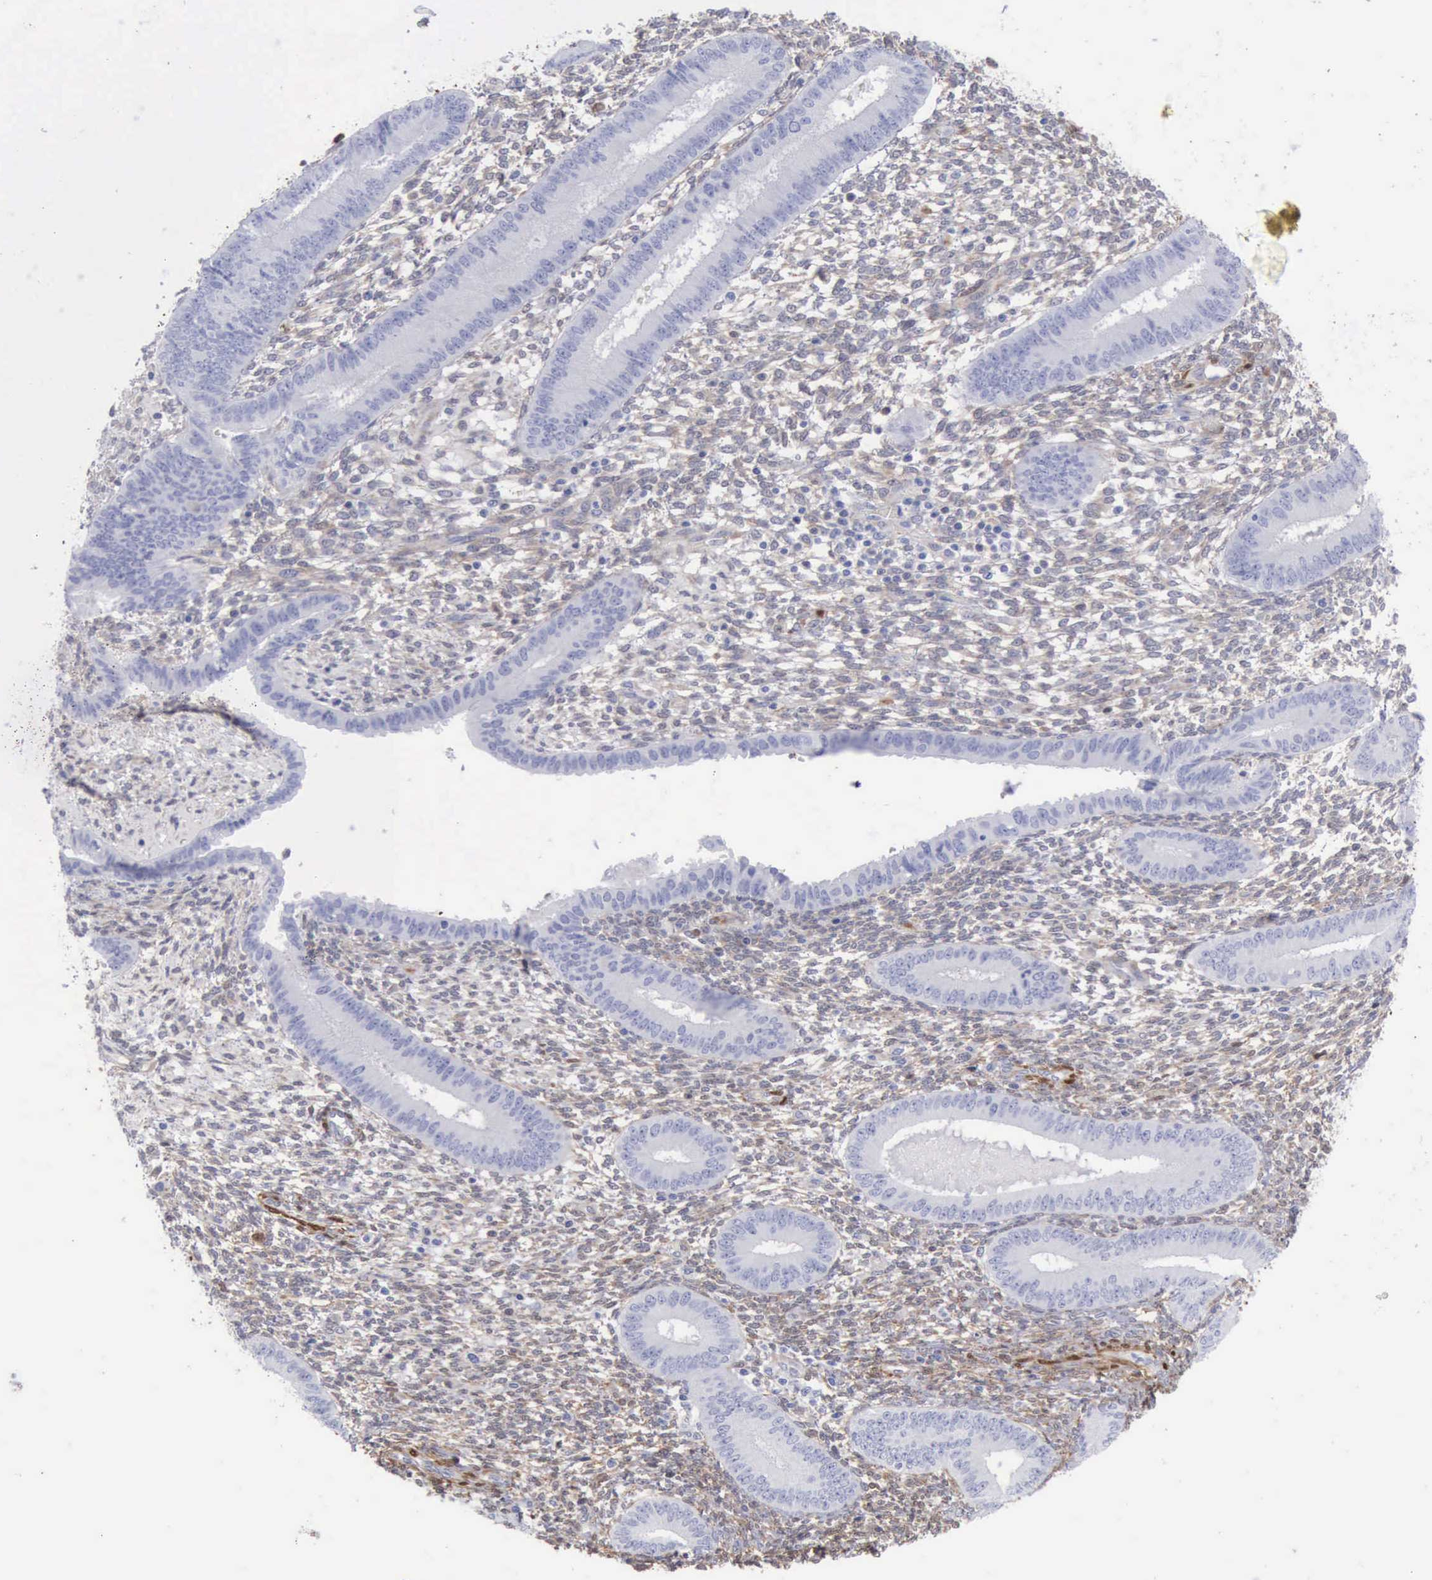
{"staining": {"intensity": "weak", "quantity": ">75%", "location": "cytoplasmic/membranous"}, "tissue": "endometrium", "cell_type": "Cells in endometrial stroma", "image_type": "normal", "snomed": [{"axis": "morphology", "description": "Normal tissue, NOS"}, {"axis": "topography", "description": "Endometrium"}], "caption": "Weak cytoplasmic/membranous protein staining is identified in approximately >75% of cells in endometrial stroma in endometrium. The staining was performed using DAB (3,3'-diaminobenzidine), with brown indicating positive protein expression. Nuclei are stained blue with hematoxylin.", "gene": "FHL1", "patient": {"sex": "female", "age": 42}}